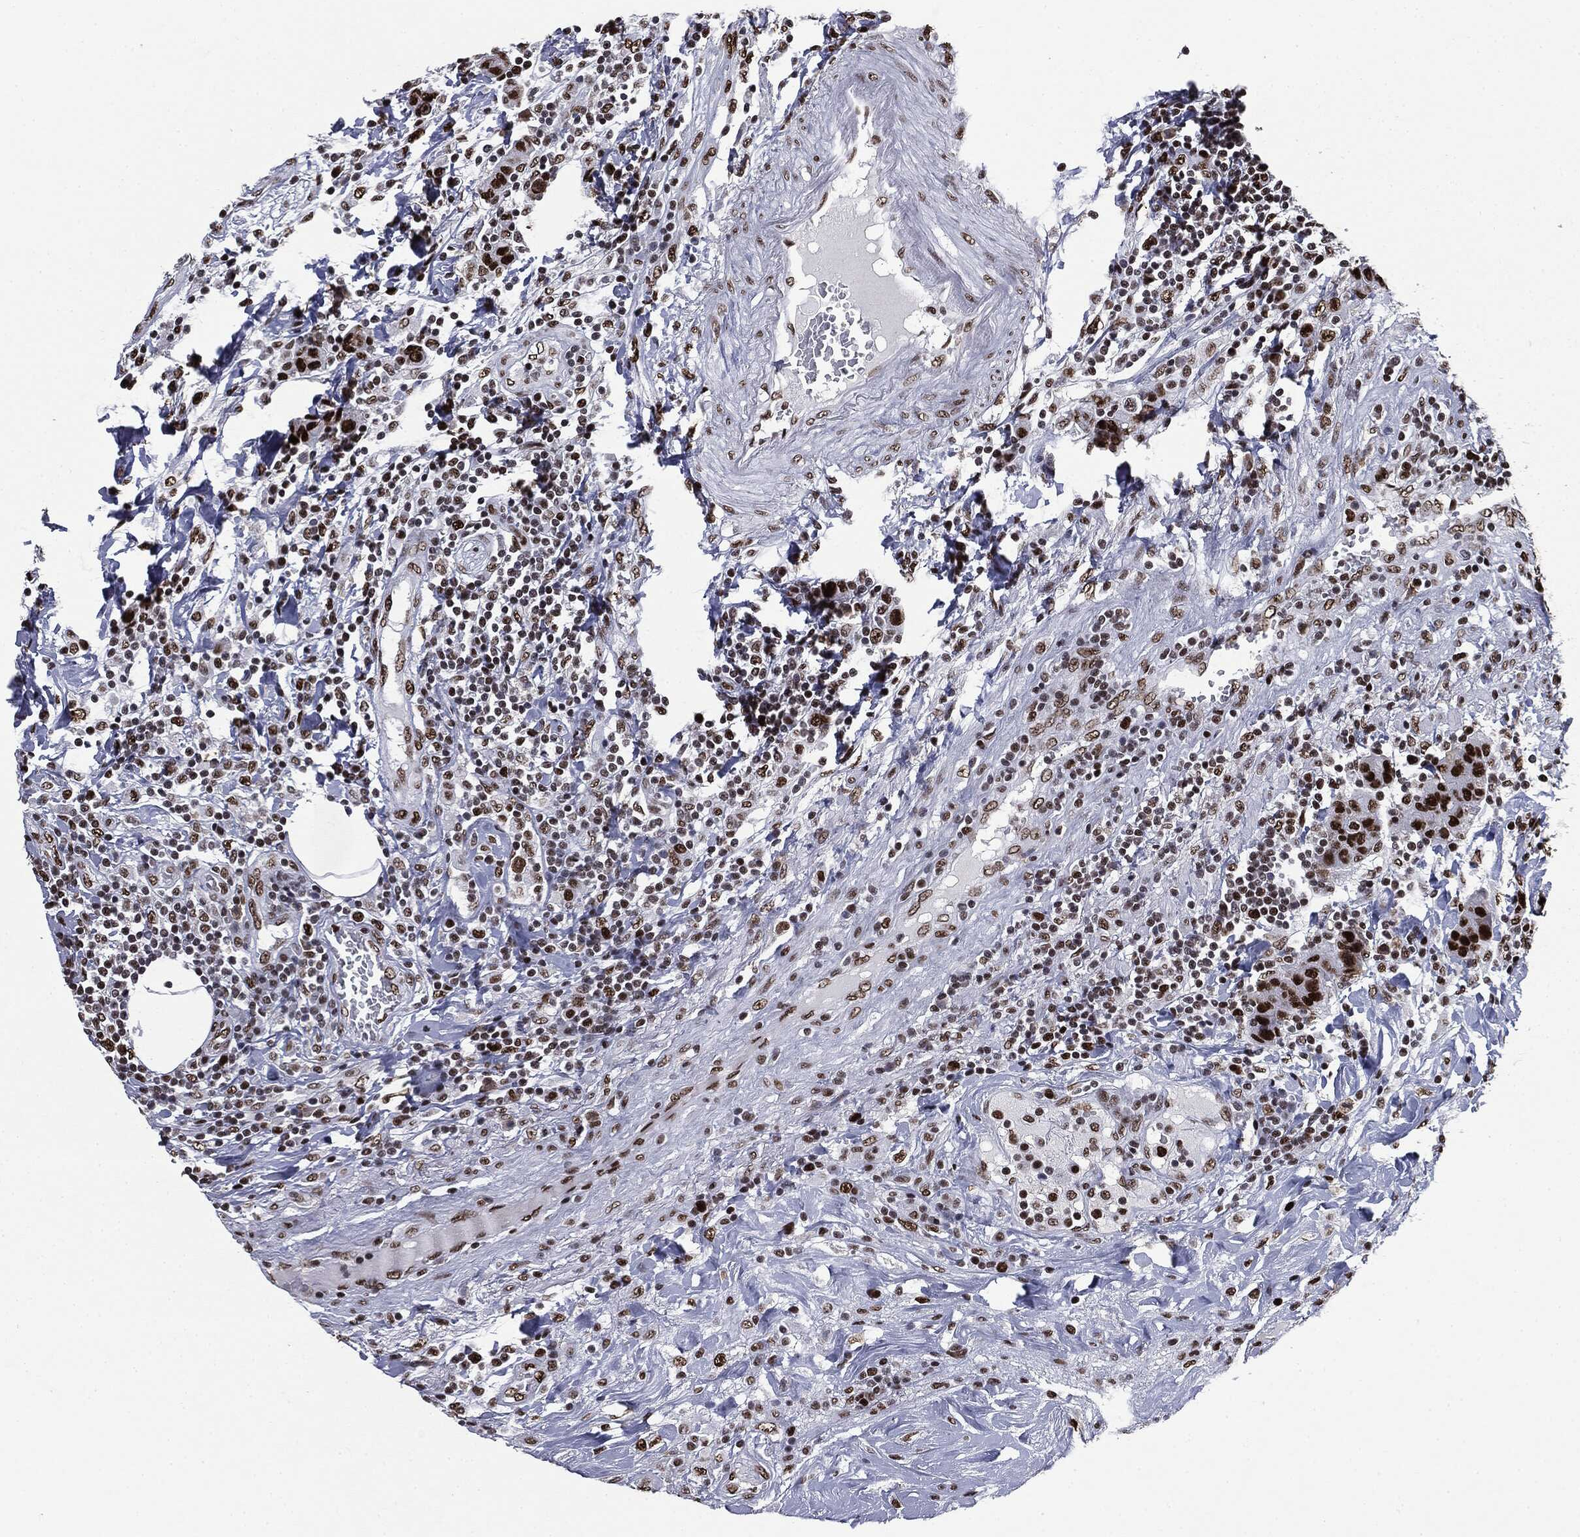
{"staining": {"intensity": "moderate", "quantity": "25%-75%", "location": "nuclear"}, "tissue": "colorectal cancer", "cell_type": "Tumor cells", "image_type": "cancer", "snomed": [{"axis": "morphology", "description": "Adenocarcinoma, NOS"}, {"axis": "topography", "description": "Colon"}], "caption": "IHC photomicrograph of neoplastic tissue: colorectal adenocarcinoma stained using immunohistochemistry reveals medium levels of moderate protein expression localized specifically in the nuclear of tumor cells, appearing as a nuclear brown color.", "gene": "MSH2", "patient": {"sex": "female", "age": 48}}